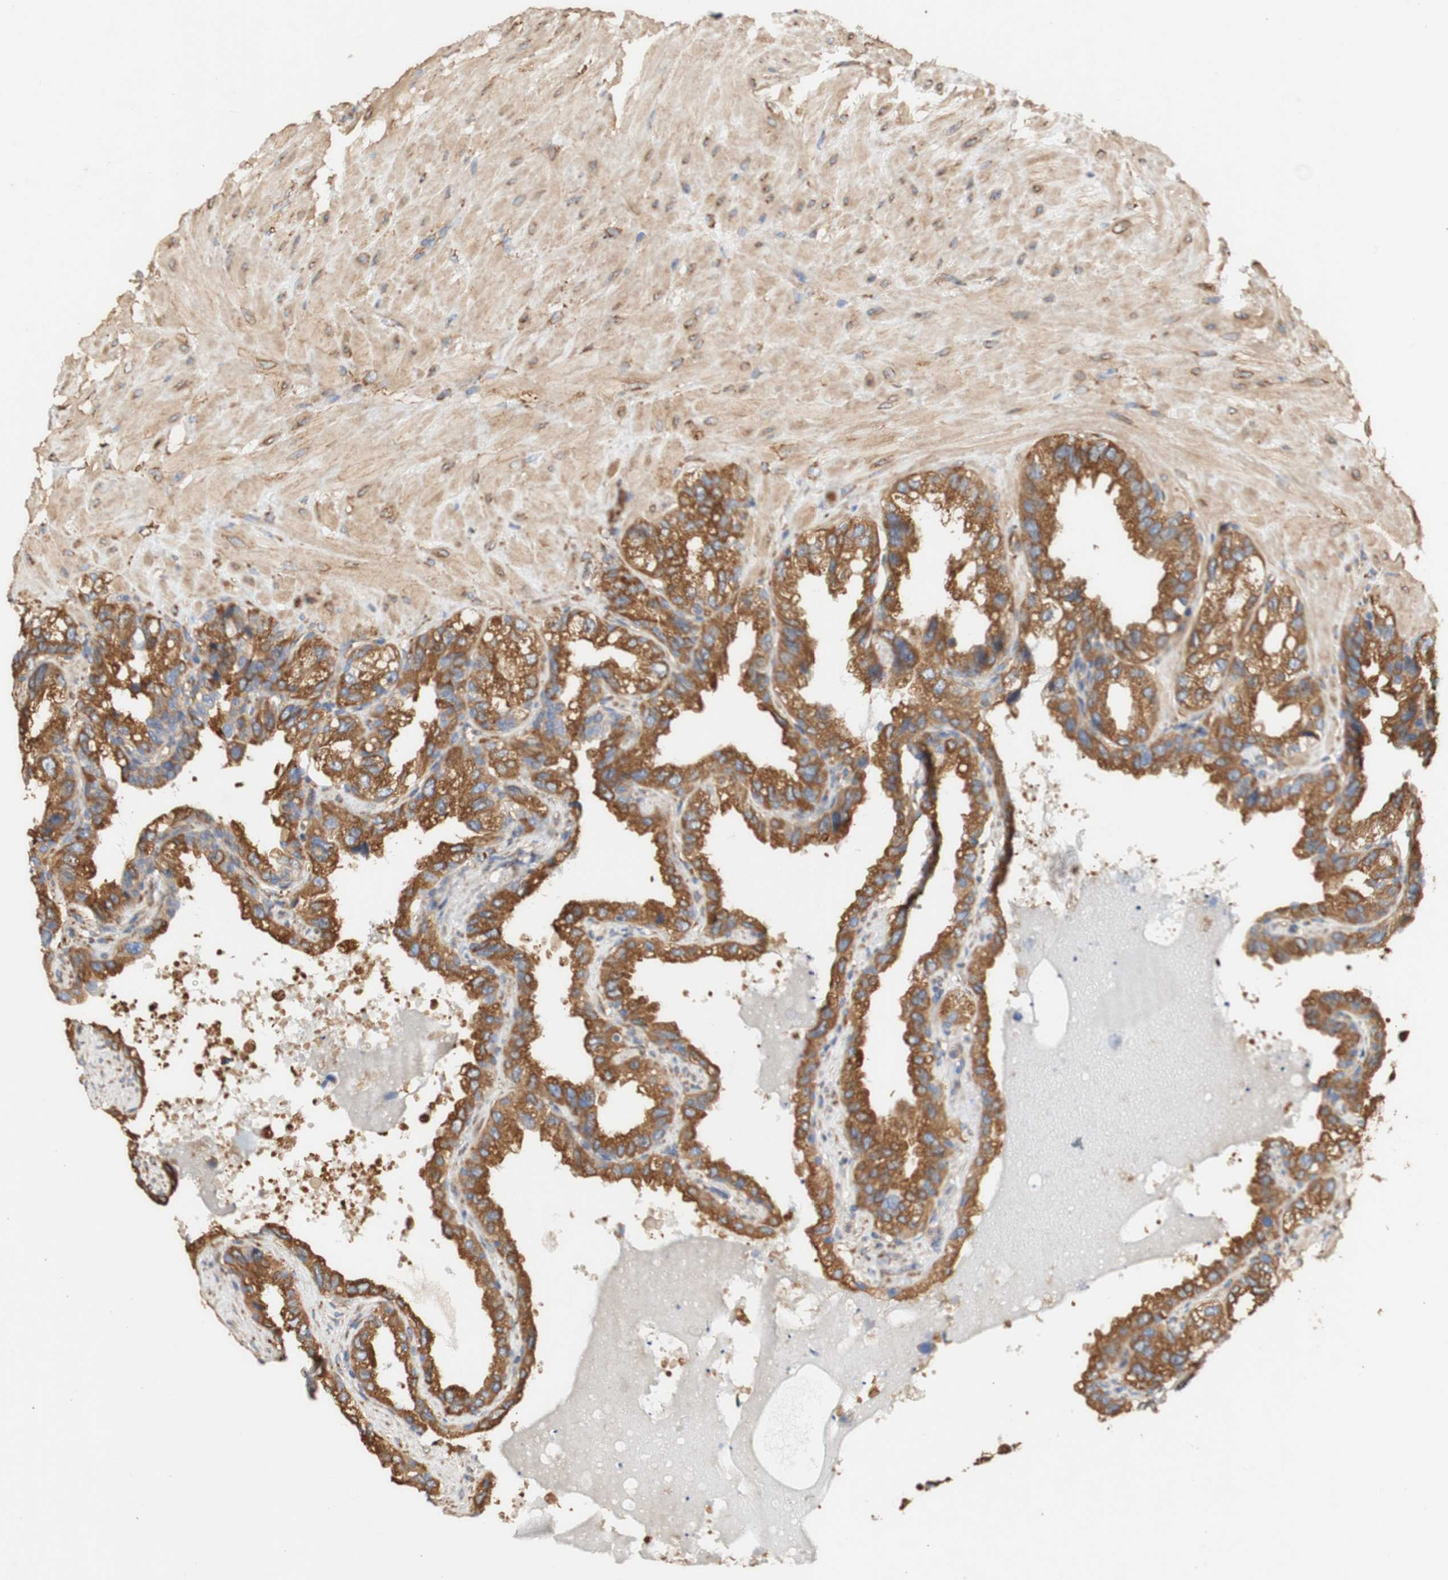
{"staining": {"intensity": "moderate", "quantity": ">75%", "location": "cytoplasmic/membranous"}, "tissue": "seminal vesicle", "cell_type": "Glandular cells", "image_type": "normal", "snomed": [{"axis": "morphology", "description": "Normal tissue, NOS"}, {"axis": "topography", "description": "Seminal veicle"}], "caption": "The micrograph demonstrates a brown stain indicating the presence of a protein in the cytoplasmic/membranous of glandular cells in seminal vesicle. The staining was performed using DAB (3,3'-diaminobenzidine) to visualize the protein expression in brown, while the nuclei were stained in blue with hematoxylin (Magnification: 20x).", "gene": "EIF2AK4", "patient": {"sex": "male", "age": 68}}